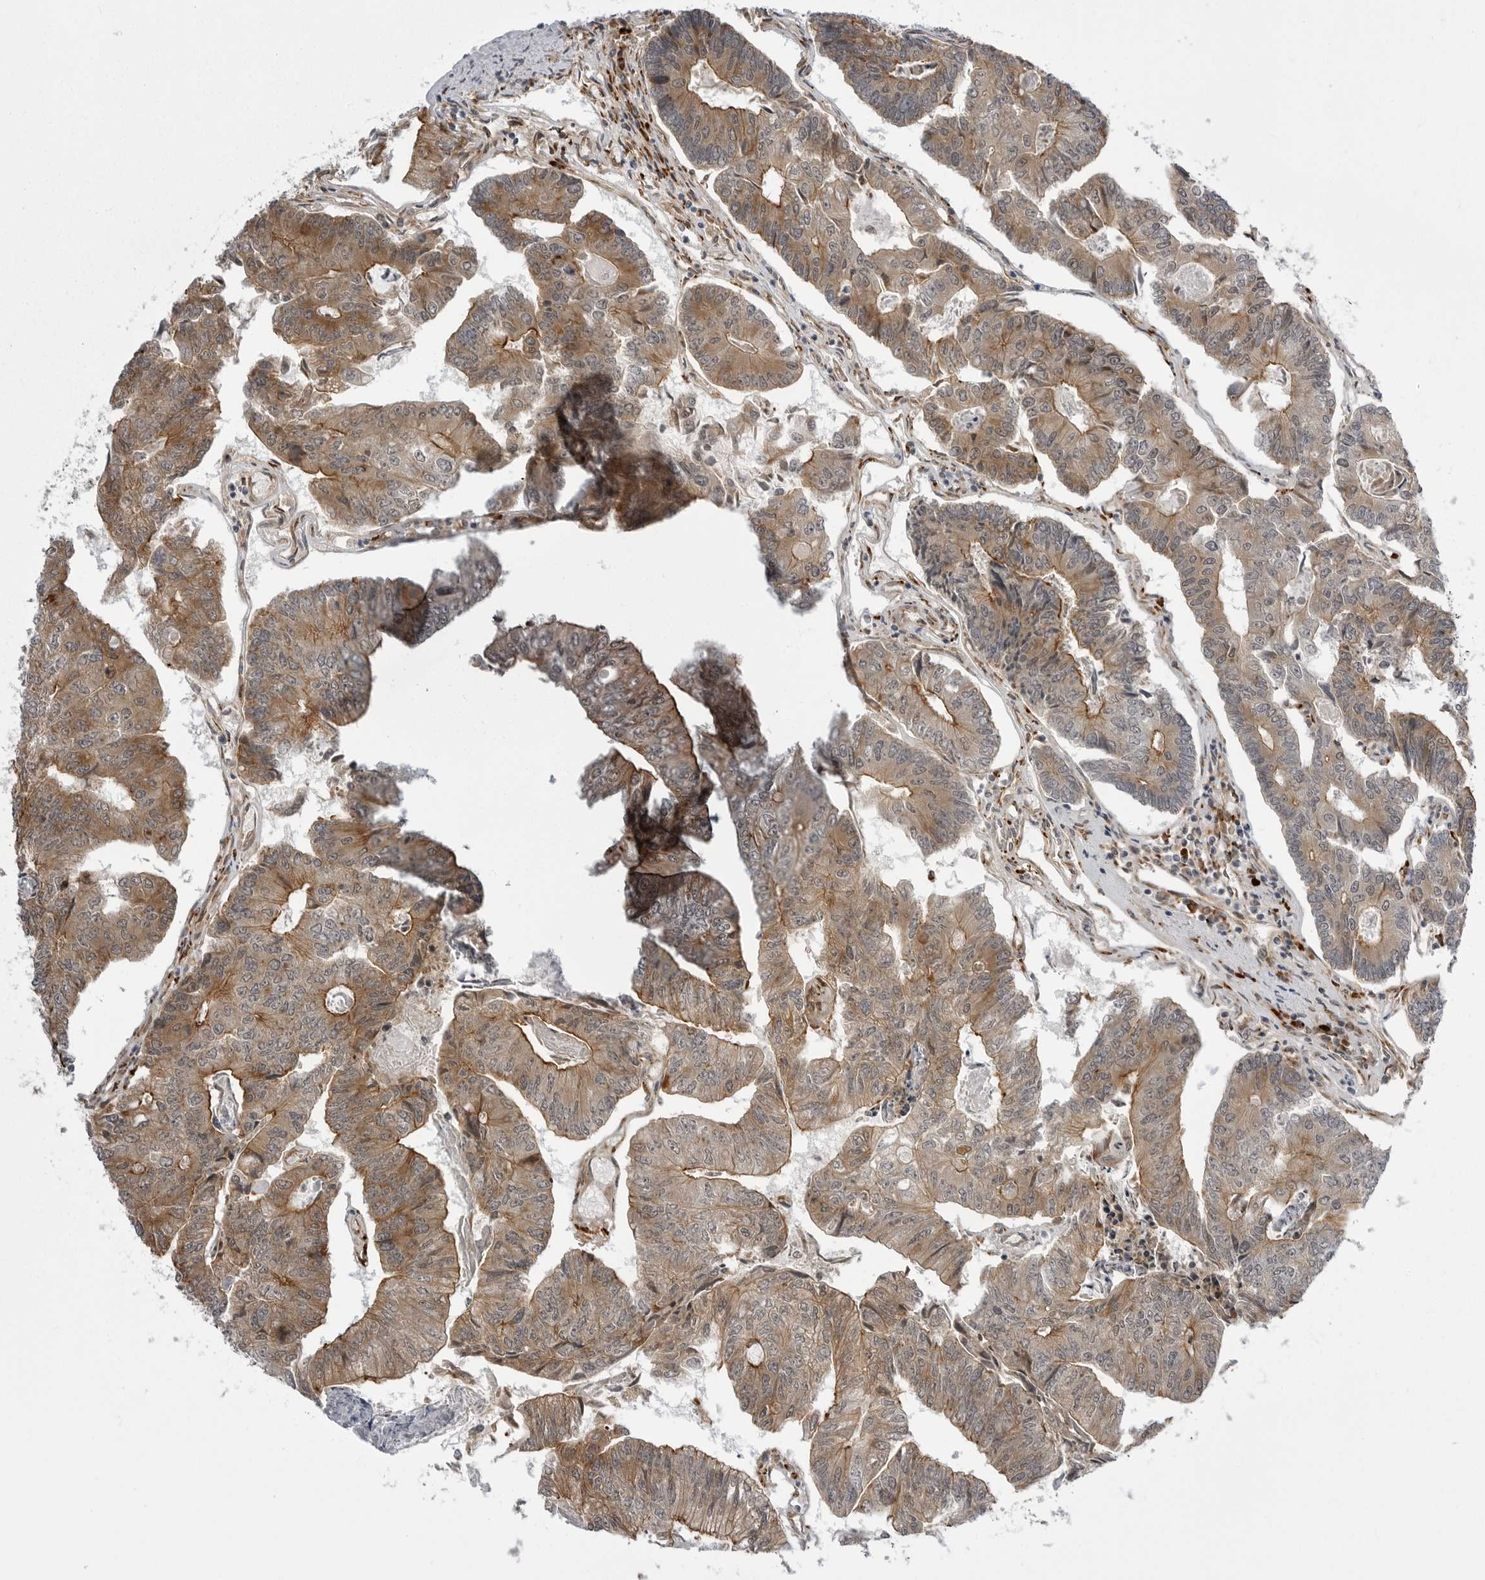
{"staining": {"intensity": "moderate", "quantity": ">75%", "location": "cytoplasmic/membranous"}, "tissue": "colorectal cancer", "cell_type": "Tumor cells", "image_type": "cancer", "snomed": [{"axis": "morphology", "description": "Adenocarcinoma, NOS"}, {"axis": "topography", "description": "Colon"}], "caption": "Immunohistochemistry (DAB) staining of colorectal cancer (adenocarcinoma) exhibits moderate cytoplasmic/membranous protein positivity in about >75% of tumor cells. (DAB (3,3'-diaminobenzidine) IHC with brightfield microscopy, high magnification).", "gene": "ARL5A", "patient": {"sex": "female", "age": 67}}